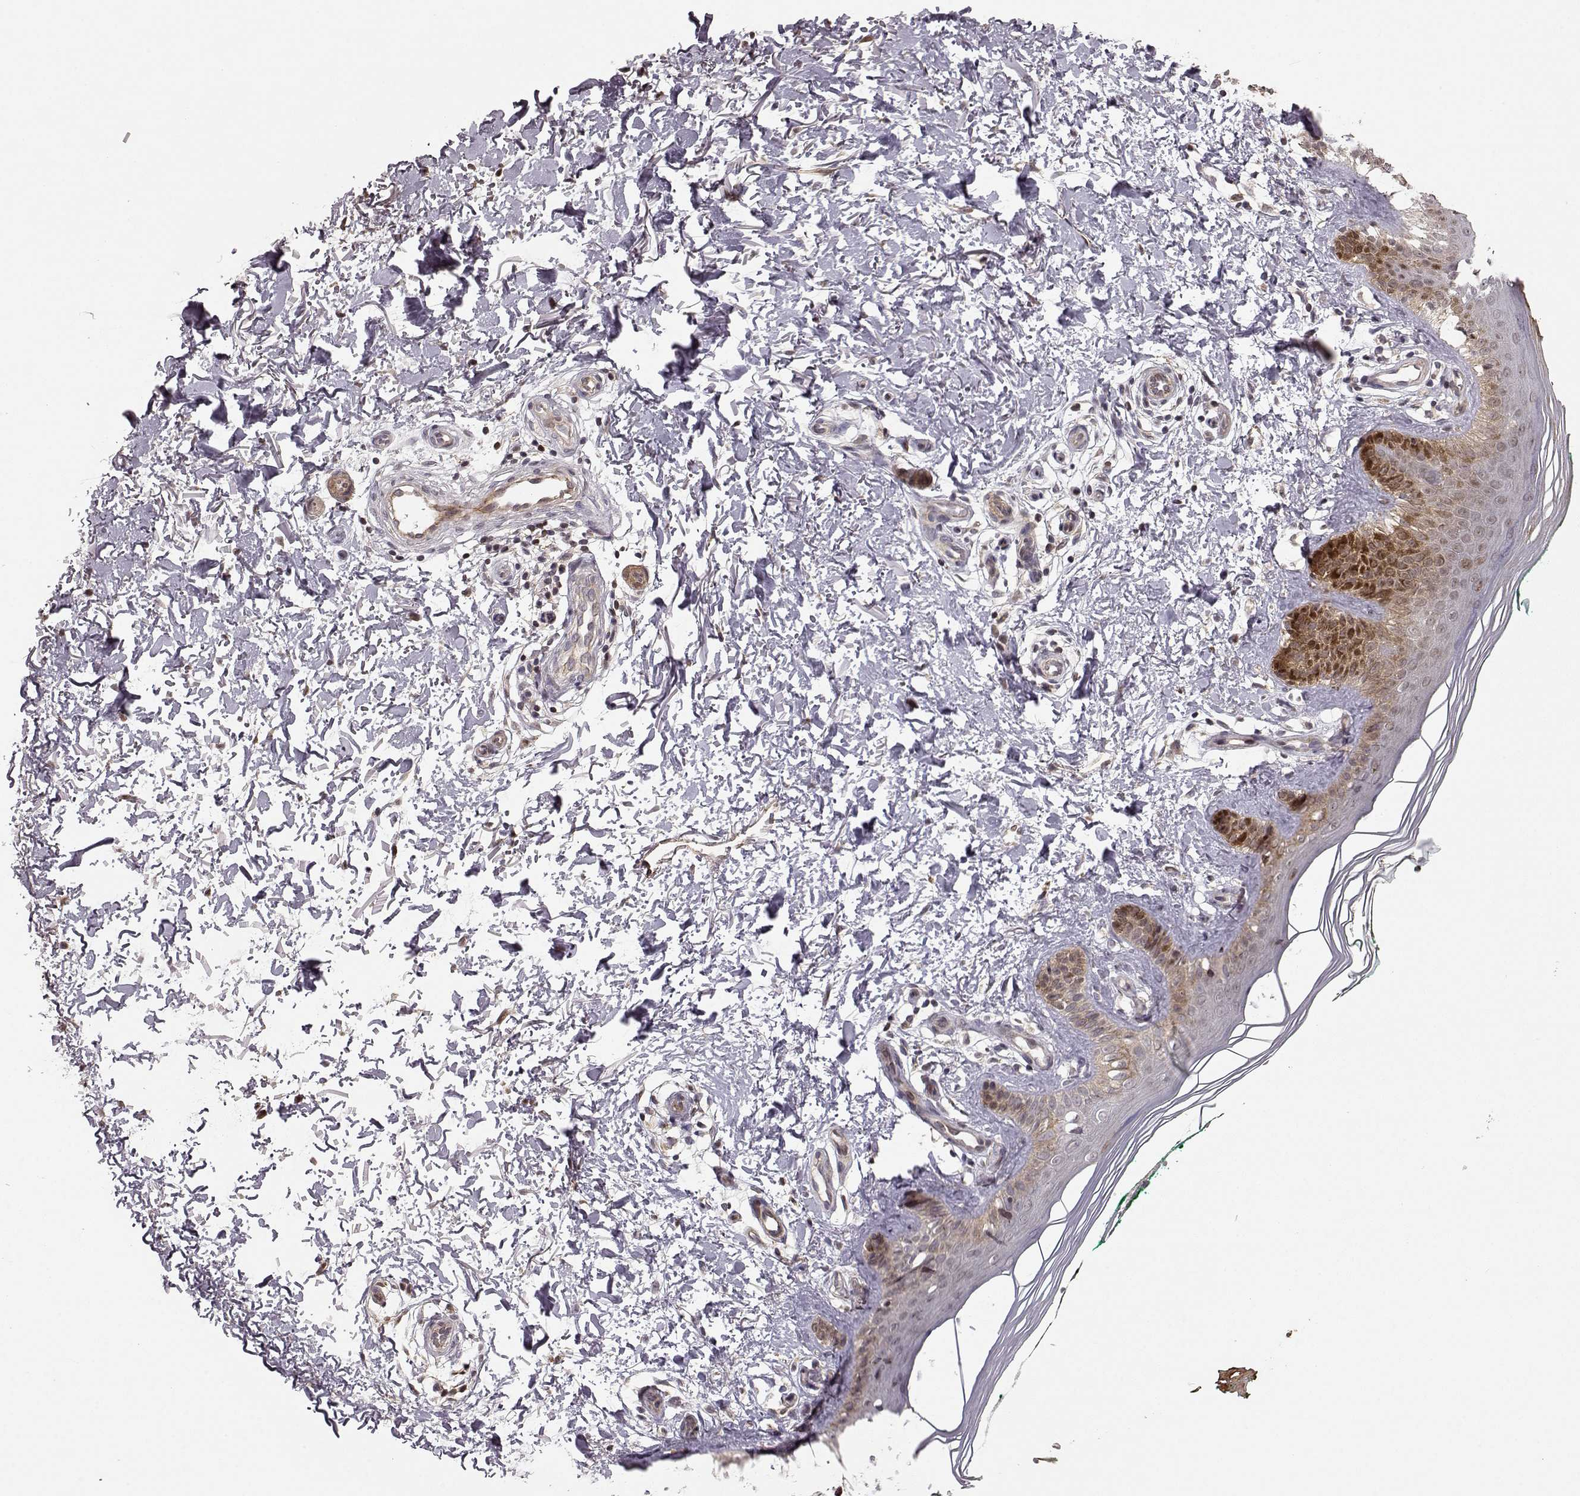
{"staining": {"intensity": "weak", "quantity": ">75%", "location": "cytoplasmic/membranous"}, "tissue": "skin", "cell_type": "Fibroblasts", "image_type": "normal", "snomed": [{"axis": "morphology", "description": "Normal tissue, NOS"}, {"axis": "morphology", "description": "Inflammation, NOS"}, {"axis": "morphology", "description": "Fibrosis, NOS"}, {"axis": "topography", "description": "Skin"}], "caption": "Protein analysis of unremarkable skin shows weak cytoplasmic/membranous expression in approximately >75% of fibroblasts. The protein is stained brown, and the nuclei are stained in blue (DAB IHC with brightfield microscopy, high magnification).", "gene": "BACH2", "patient": {"sex": "male", "age": 71}}